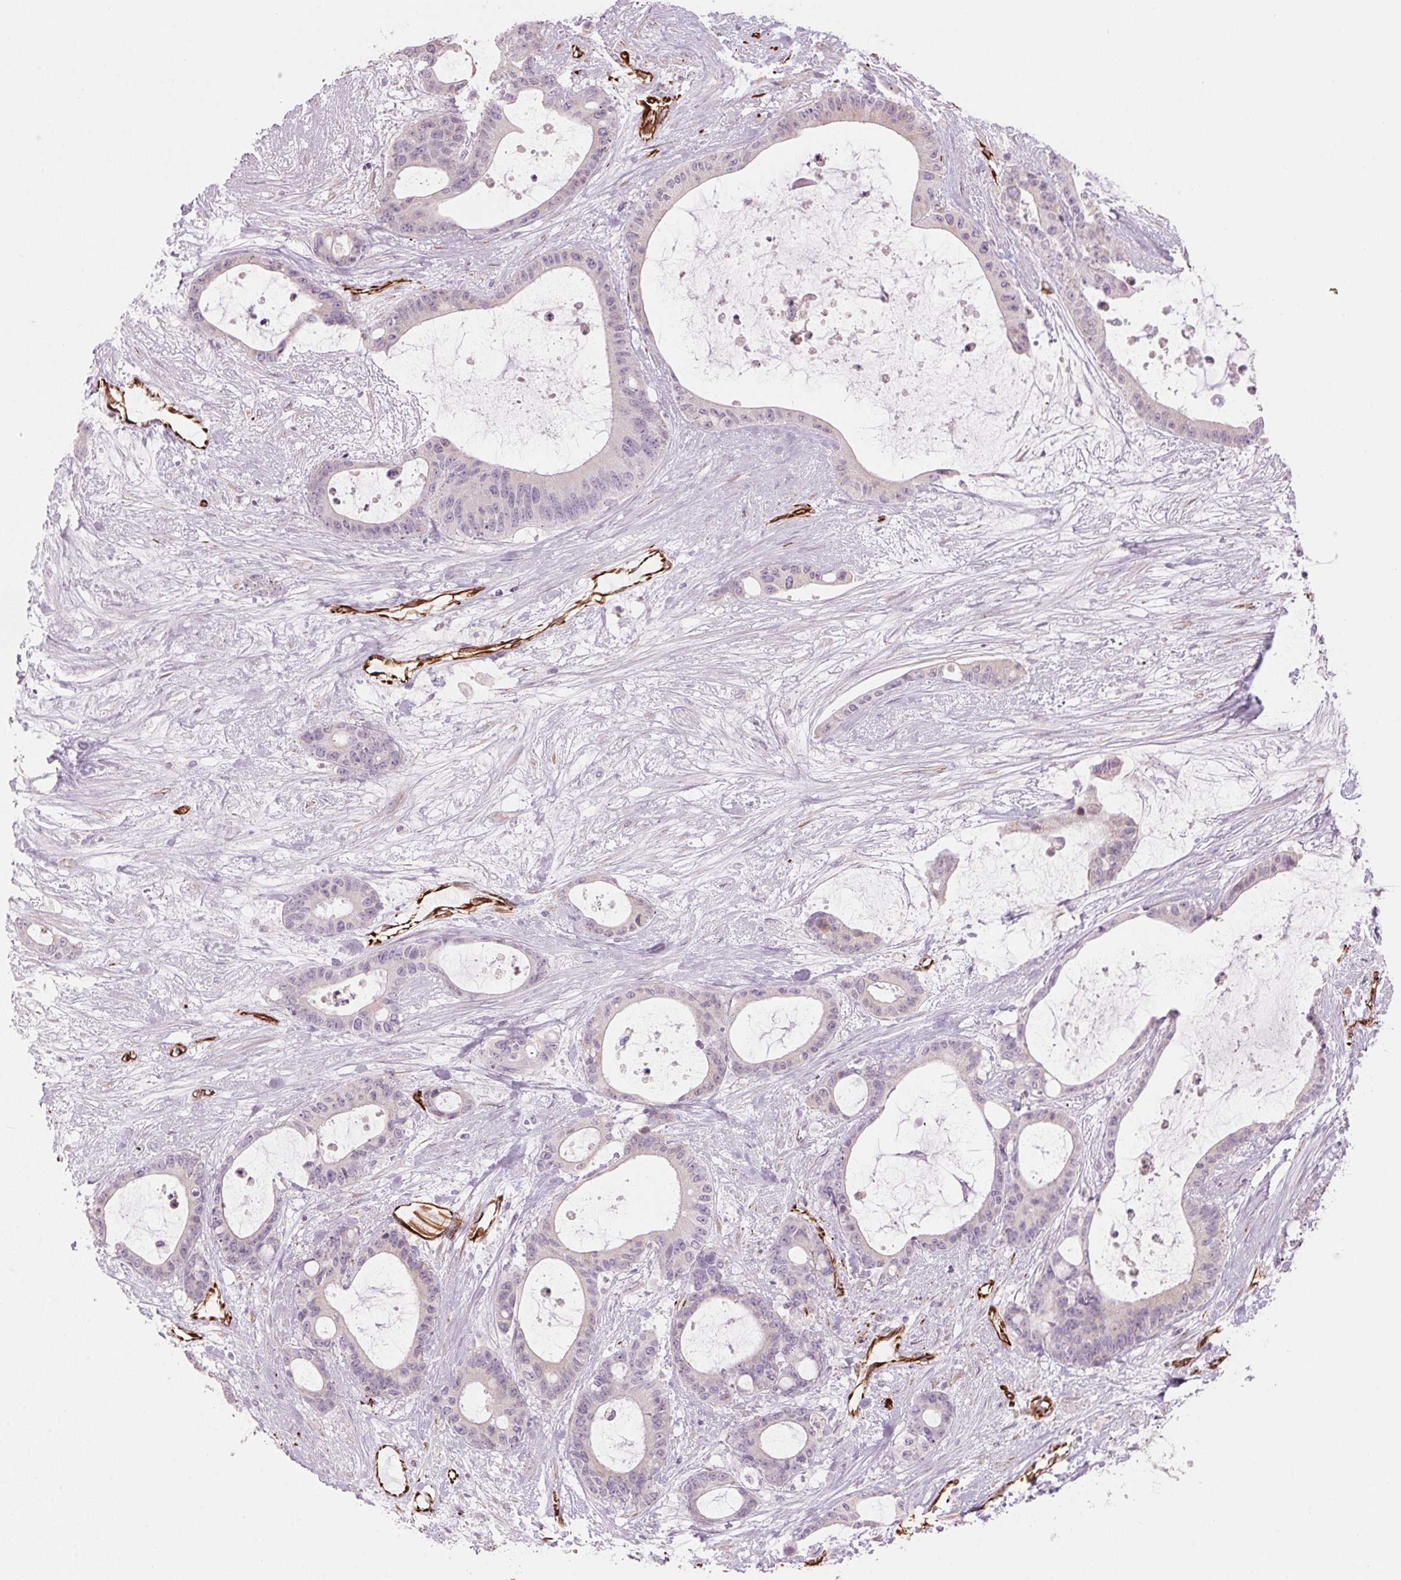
{"staining": {"intensity": "negative", "quantity": "none", "location": "none"}, "tissue": "liver cancer", "cell_type": "Tumor cells", "image_type": "cancer", "snomed": [{"axis": "morphology", "description": "Normal tissue, NOS"}, {"axis": "morphology", "description": "Cholangiocarcinoma"}, {"axis": "topography", "description": "Liver"}, {"axis": "topography", "description": "Peripheral nerve tissue"}], "caption": "Human liver cholangiocarcinoma stained for a protein using IHC demonstrates no staining in tumor cells.", "gene": "CLPS", "patient": {"sex": "female", "age": 73}}